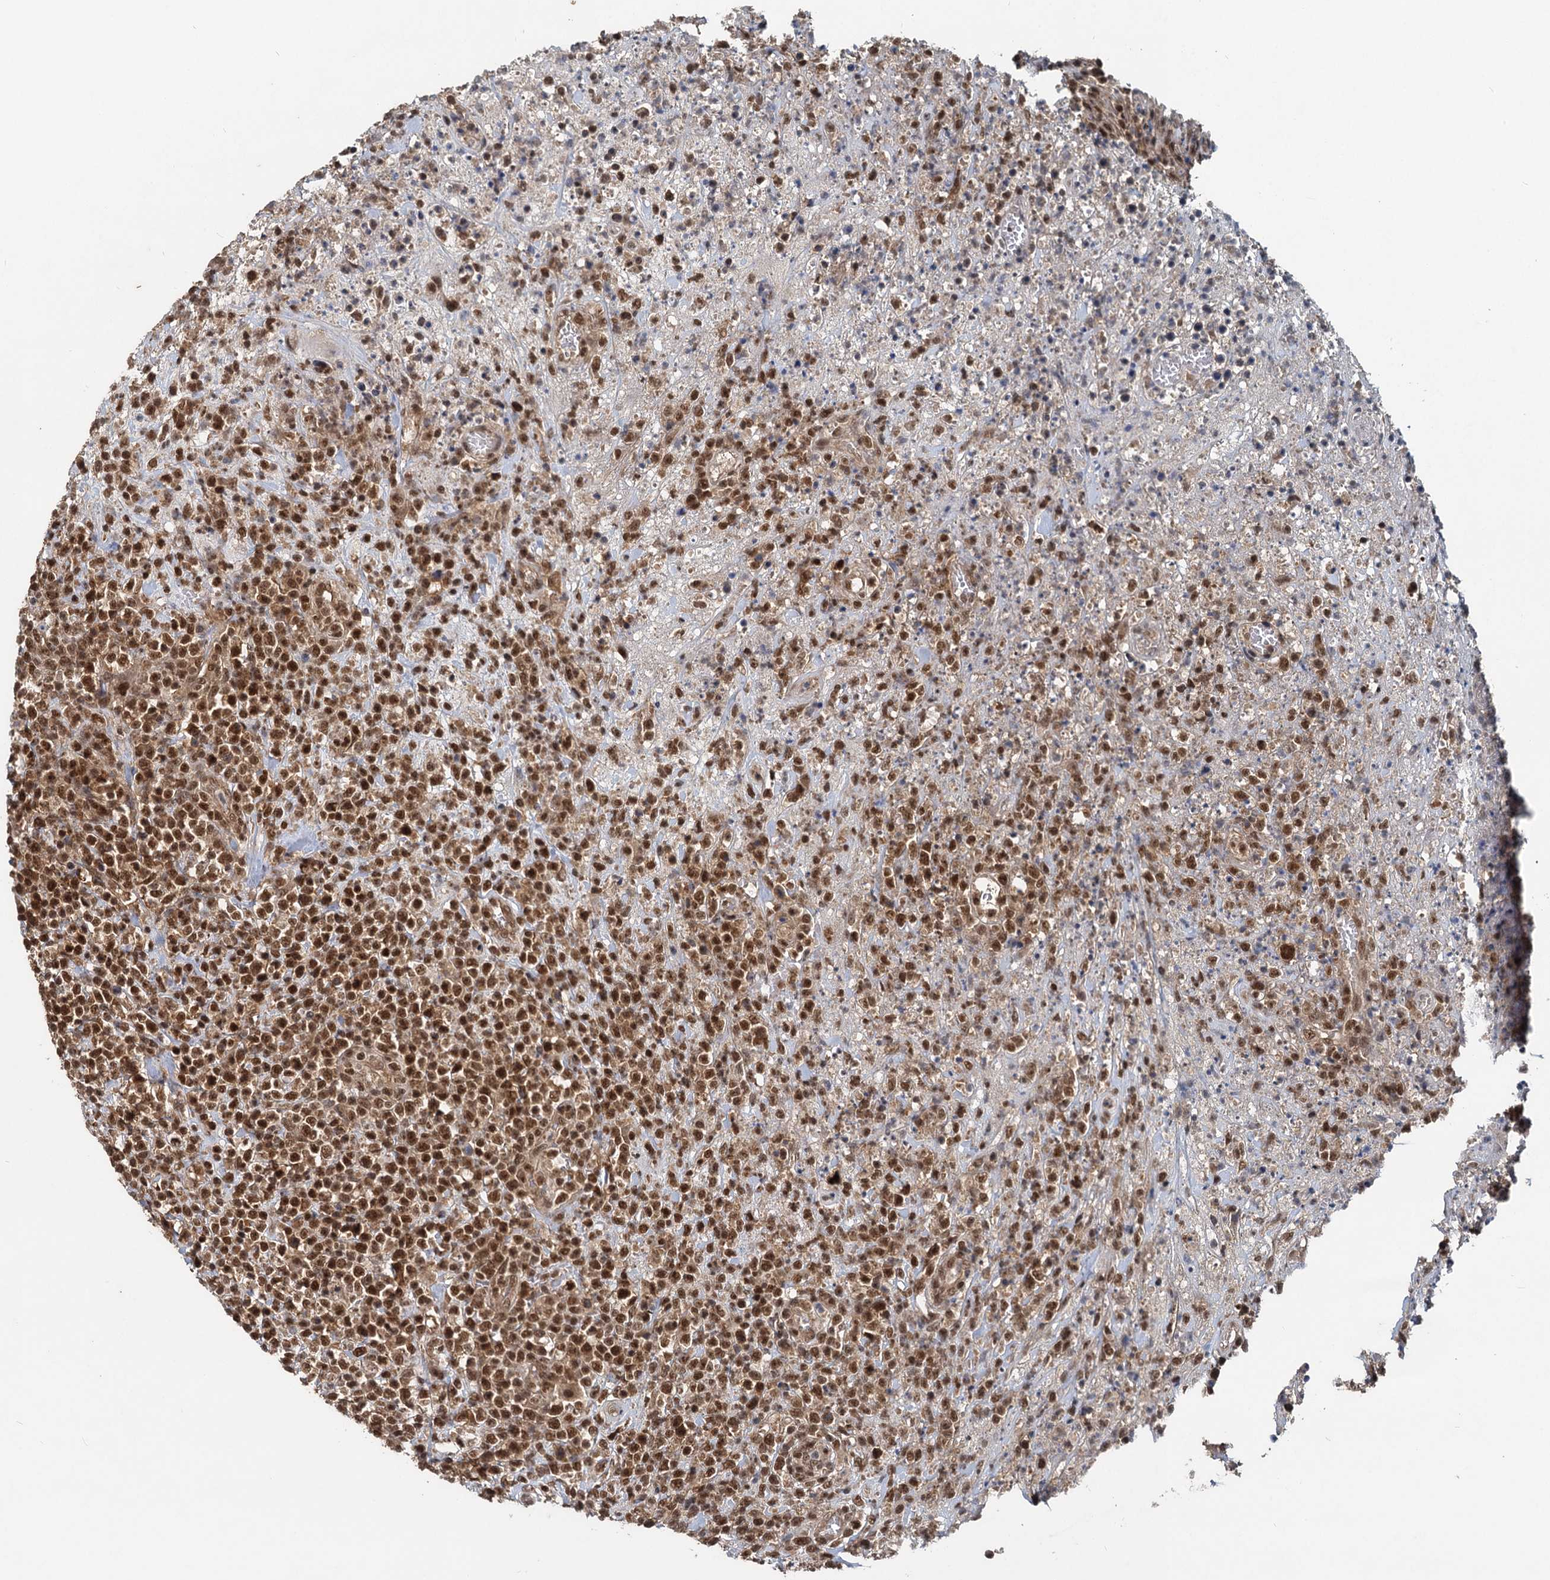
{"staining": {"intensity": "strong", "quantity": ">75%", "location": "nuclear"}, "tissue": "lymphoma", "cell_type": "Tumor cells", "image_type": "cancer", "snomed": [{"axis": "morphology", "description": "Malignant lymphoma, non-Hodgkin's type, High grade"}, {"axis": "topography", "description": "Colon"}], "caption": "Strong nuclear expression for a protein is identified in about >75% of tumor cells of malignant lymphoma, non-Hodgkin's type (high-grade) using immunohistochemistry.", "gene": "RITA1", "patient": {"sex": "female", "age": 53}}